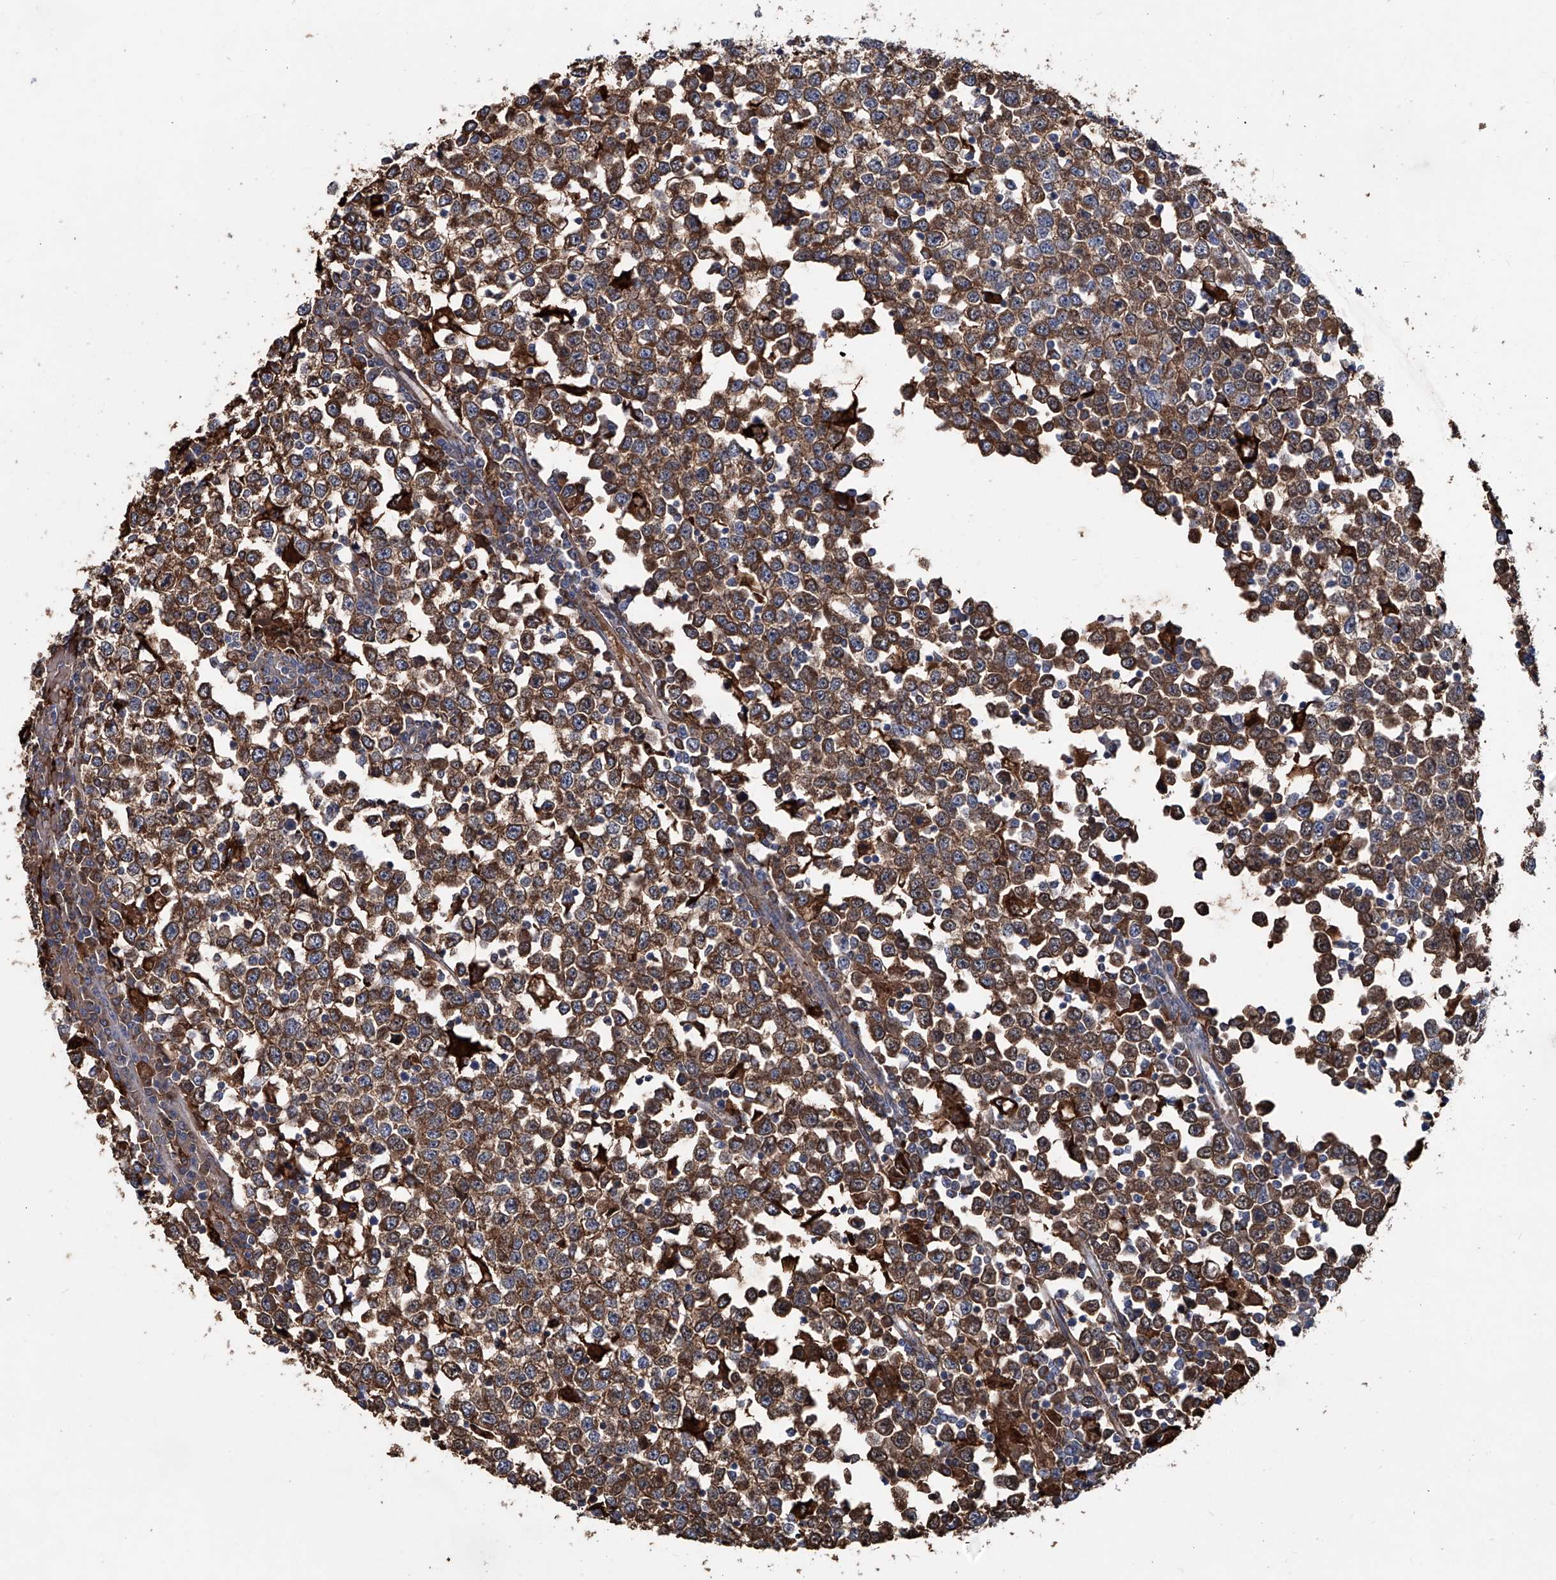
{"staining": {"intensity": "strong", "quantity": ">75%", "location": "cytoplasmic/membranous"}, "tissue": "testis cancer", "cell_type": "Tumor cells", "image_type": "cancer", "snomed": [{"axis": "morphology", "description": "Seminoma, NOS"}, {"axis": "topography", "description": "Testis"}], "caption": "Immunohistochemistry (IHC) (DAB) staining of human seminoma (testis) reveals strong cytoplasmic/membranous protein expression in approximately >75% of tumor cells.", "gene": "NHS", "patient": {"sex": "male", "age": 65}}